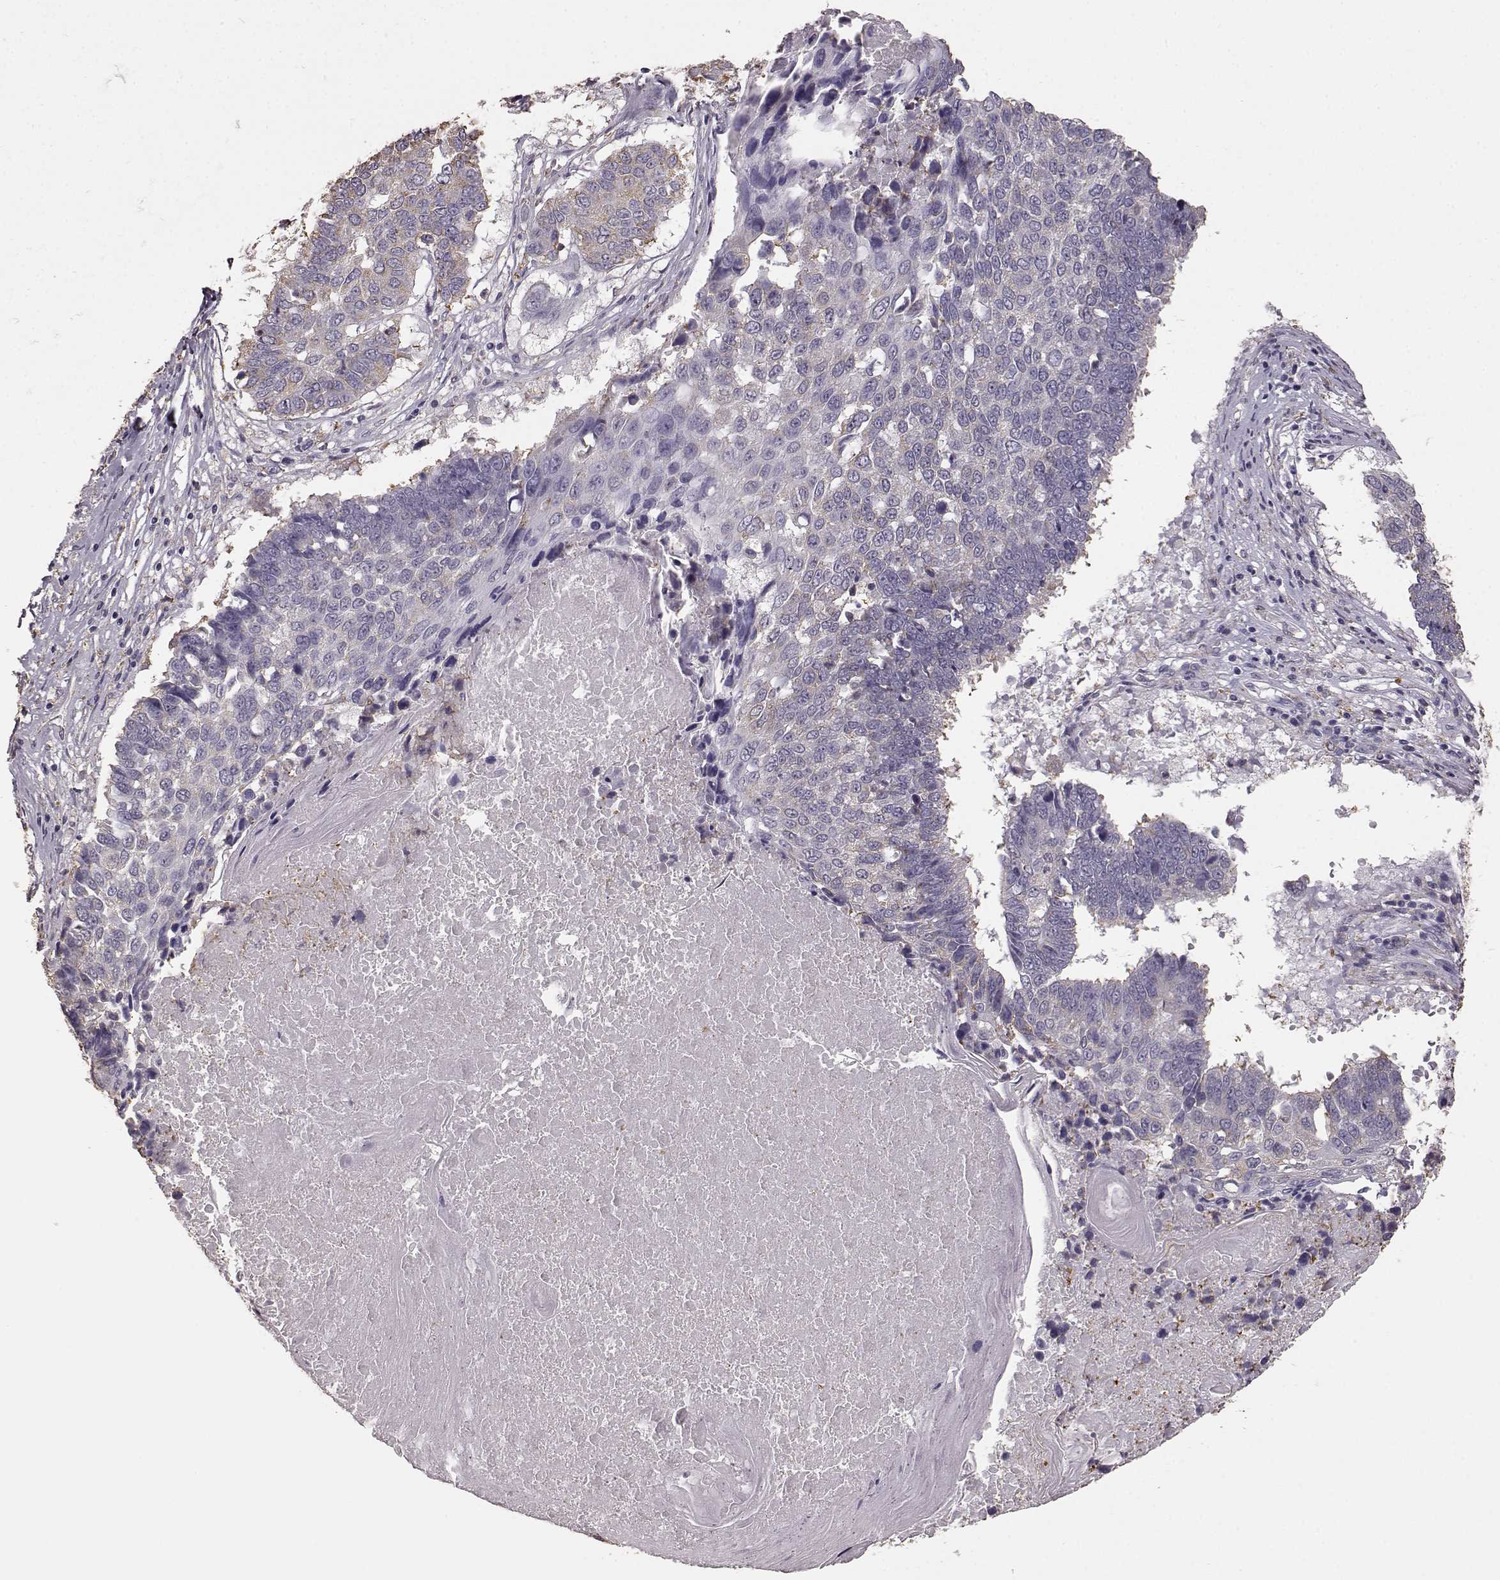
{"staining": {"intensity": "weak", "quantity": "<25%", "location": "cytoplasmic/membranous"}, "tissue": "lung cancer", "cell_type": "Tumor cells", "image_type": "cancer", "snomed": [{"axis": "morphology", "description": "Squamous cell carcinoma, NOS"}, {"axis": "topography", "description": "Lung"}], "caption": "The immunohistochemistry (IHC) histopathology image has no significant positivity in tumor cells of squamous cell carcinoma (lung) tissue.", "gene": "GABRG3", "patient": {"sex": "male", "age": 73}}